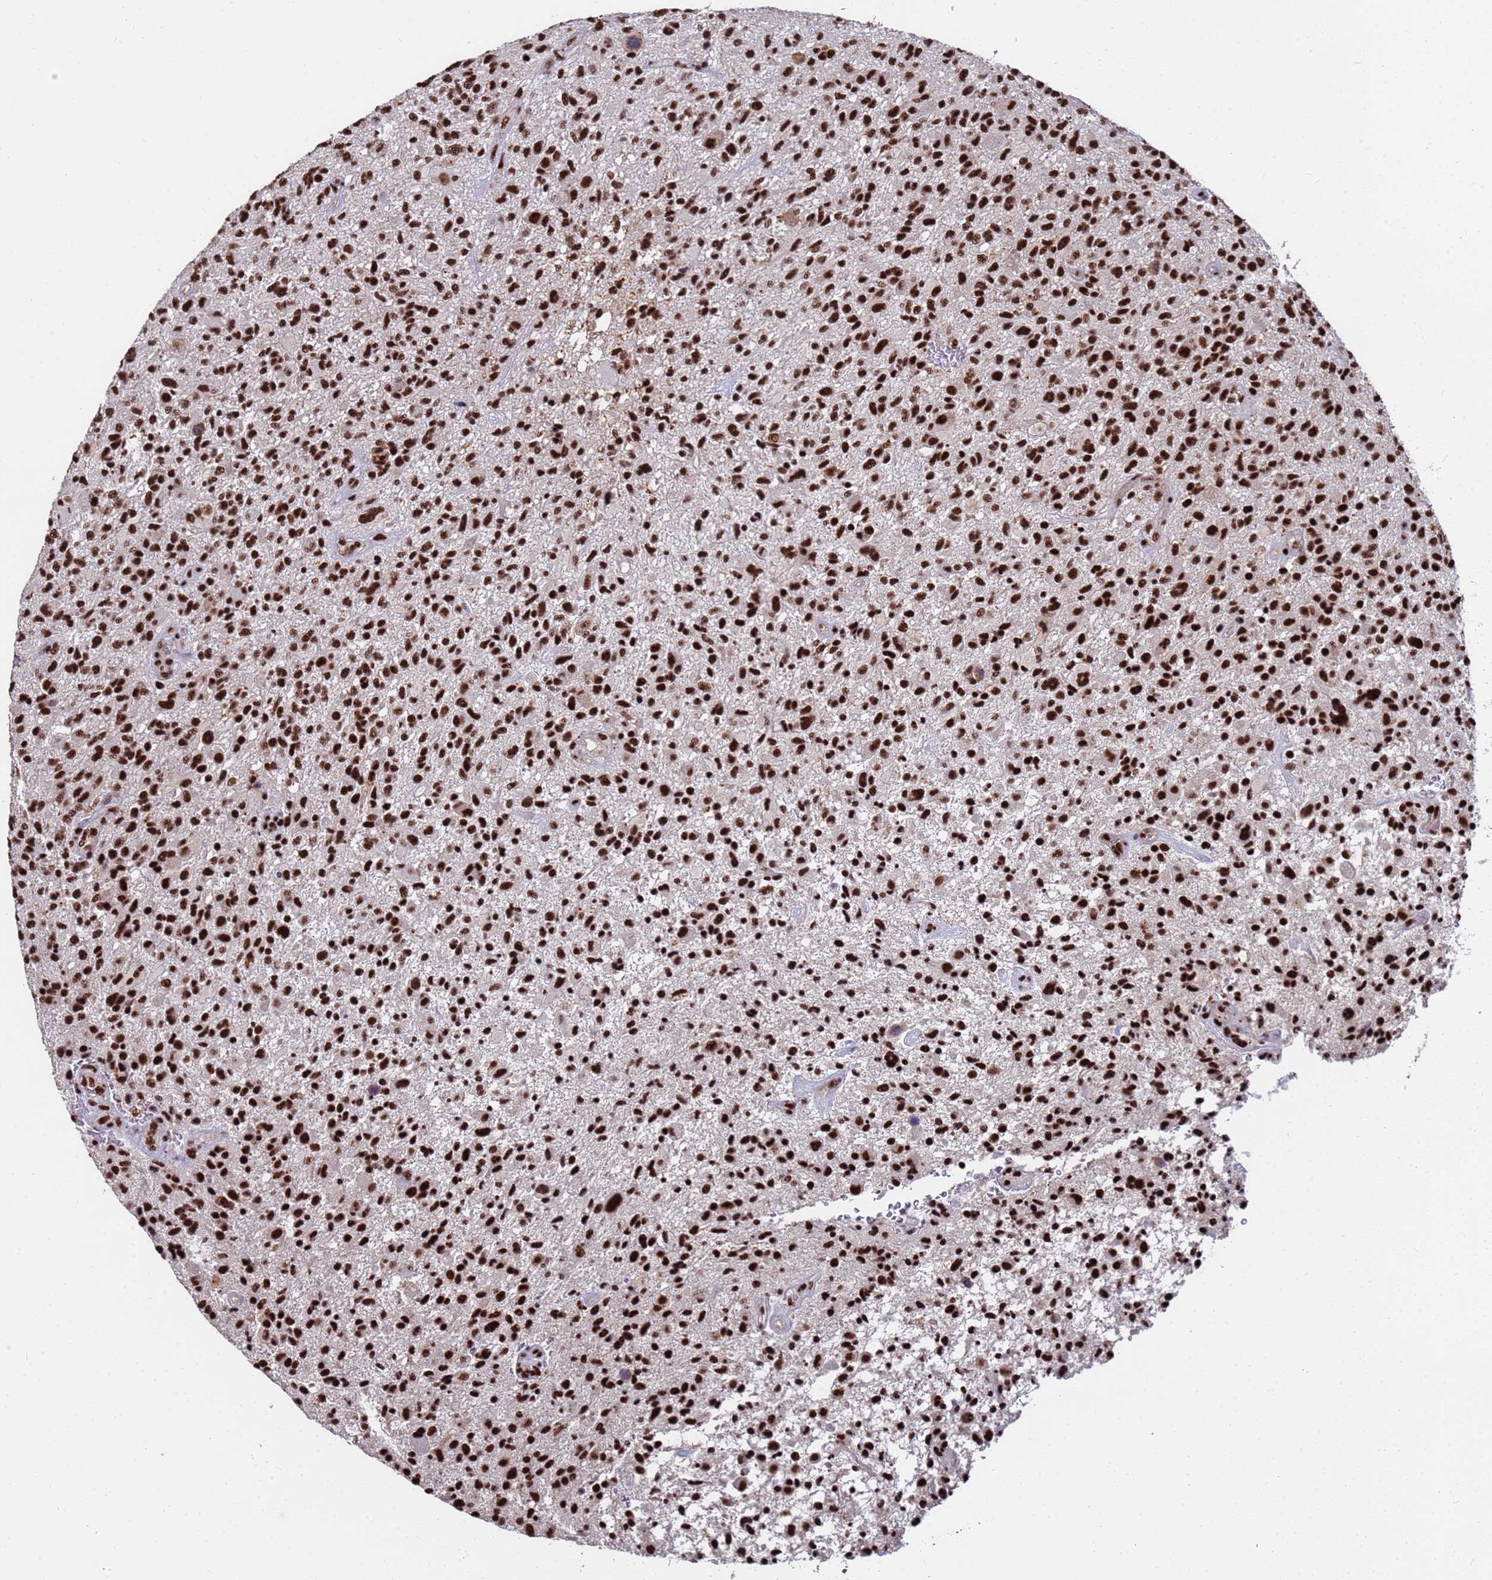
{"staining": {"intensity": "strong", "quantity": ">75%", "location": "nuclear"}, "tissue": "glioma", "cell_type": "Tumor cells", "image_type": "cancer", "snomed": [{"axis": "morphology", "description": "Glioma, malignant, High grade"}, {"axis": "topography", "description": "Brain"}], "caption": "There is high levels of strong nuclear positivity in tumor cells of malignant high-grade glioma, as demonstrated by immunohistochemical staining (brown color).", "gene": "SF3B2", "patient": {"sex": "male", "age": 47}}